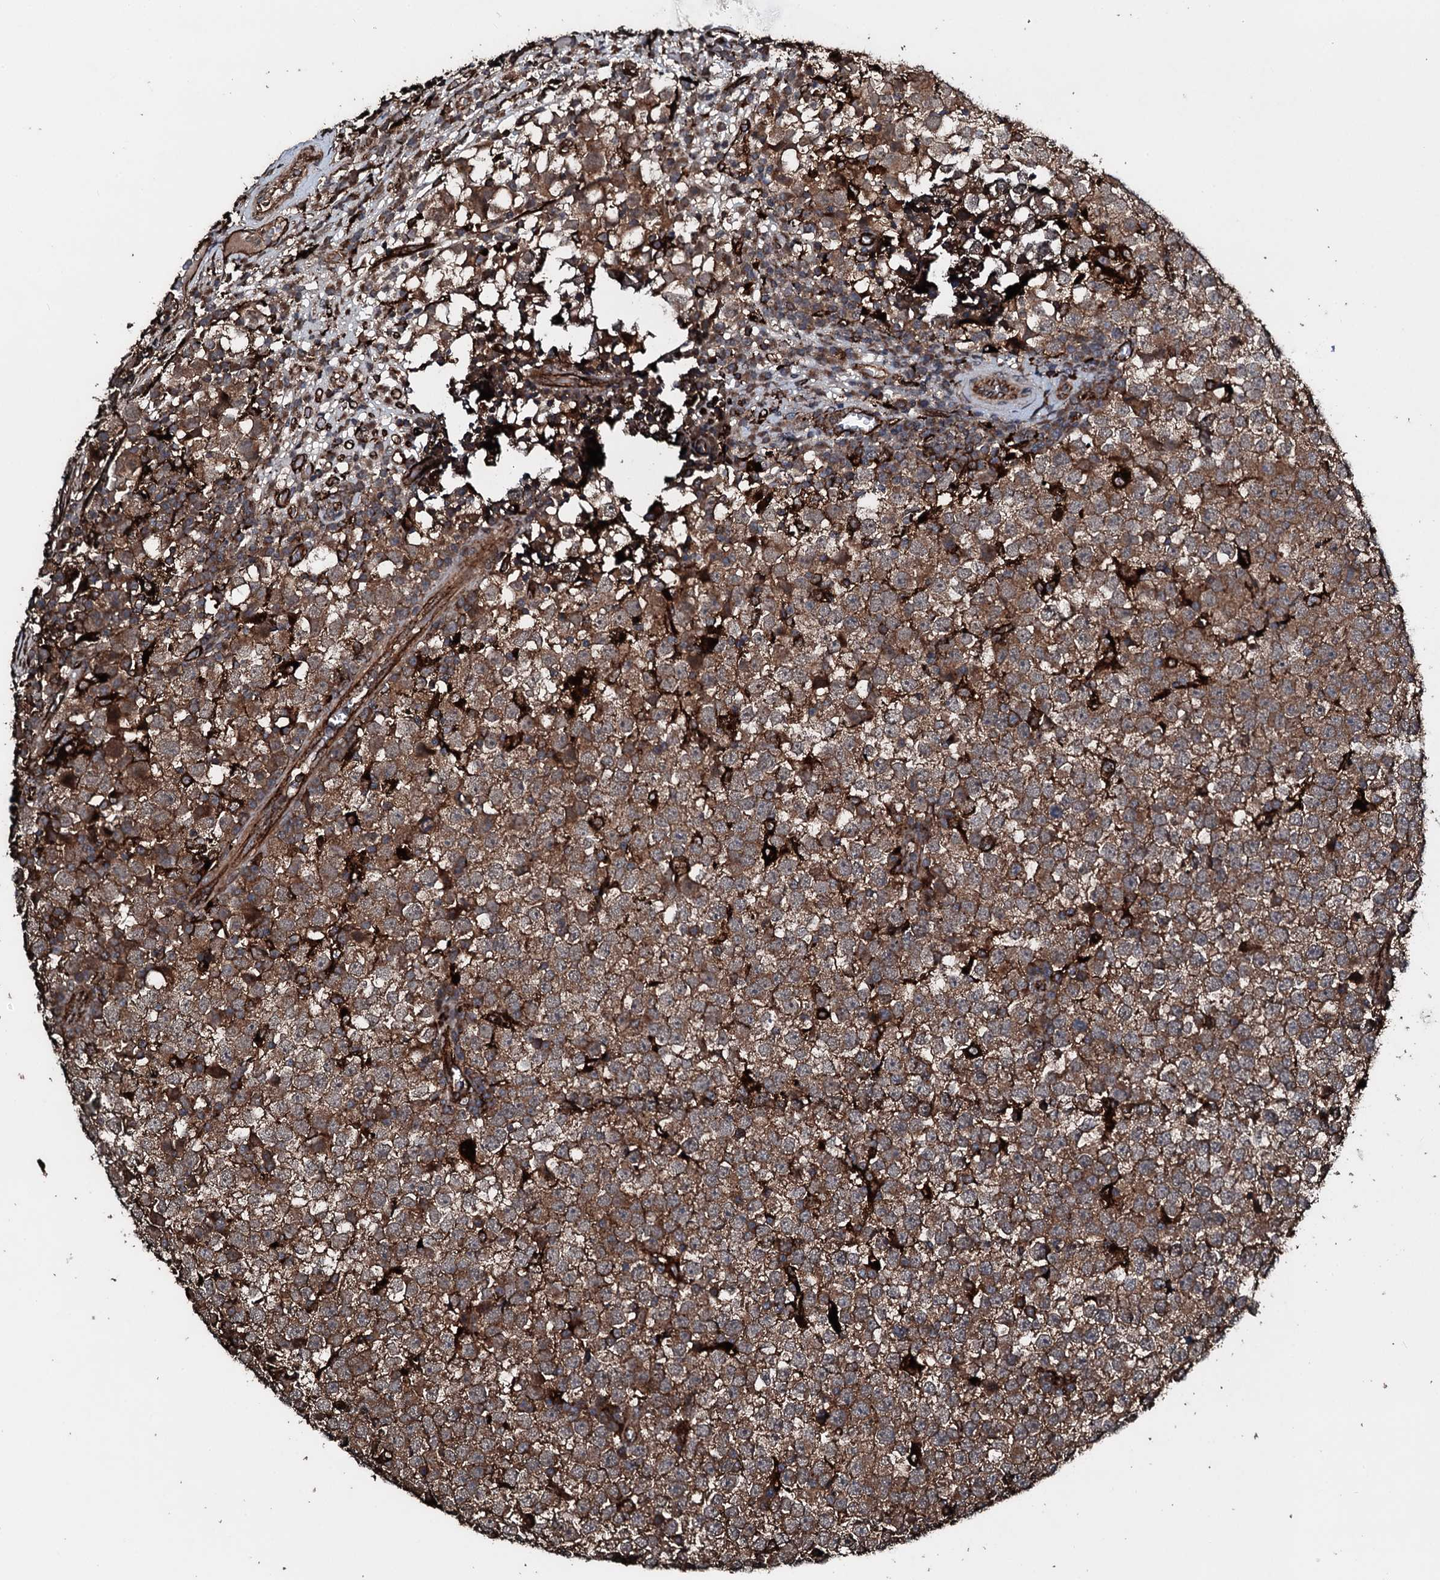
{"staining": {"intensity": "moderate", "quantity": ">75%", "location": "cytoplasmic/membranous"}, "tissue": "testis cancer", "cell_type": "Tumor cells", "image_type": "cancer", "snomed": [{"axis": "morphology", "description": "Seminoma, NOS"}, {"axis": "topography", "description": "Testis"}], "caption": "DAB (3,3'-diaminobenzidine) immunohistochemical staining of seminoma (testis) reveals moderate cytoplasmic/membranous protein positivity in about >75% of tumor cells.", "gene": "TPGS2", "patient": {"sex": "male", "age": 65}}